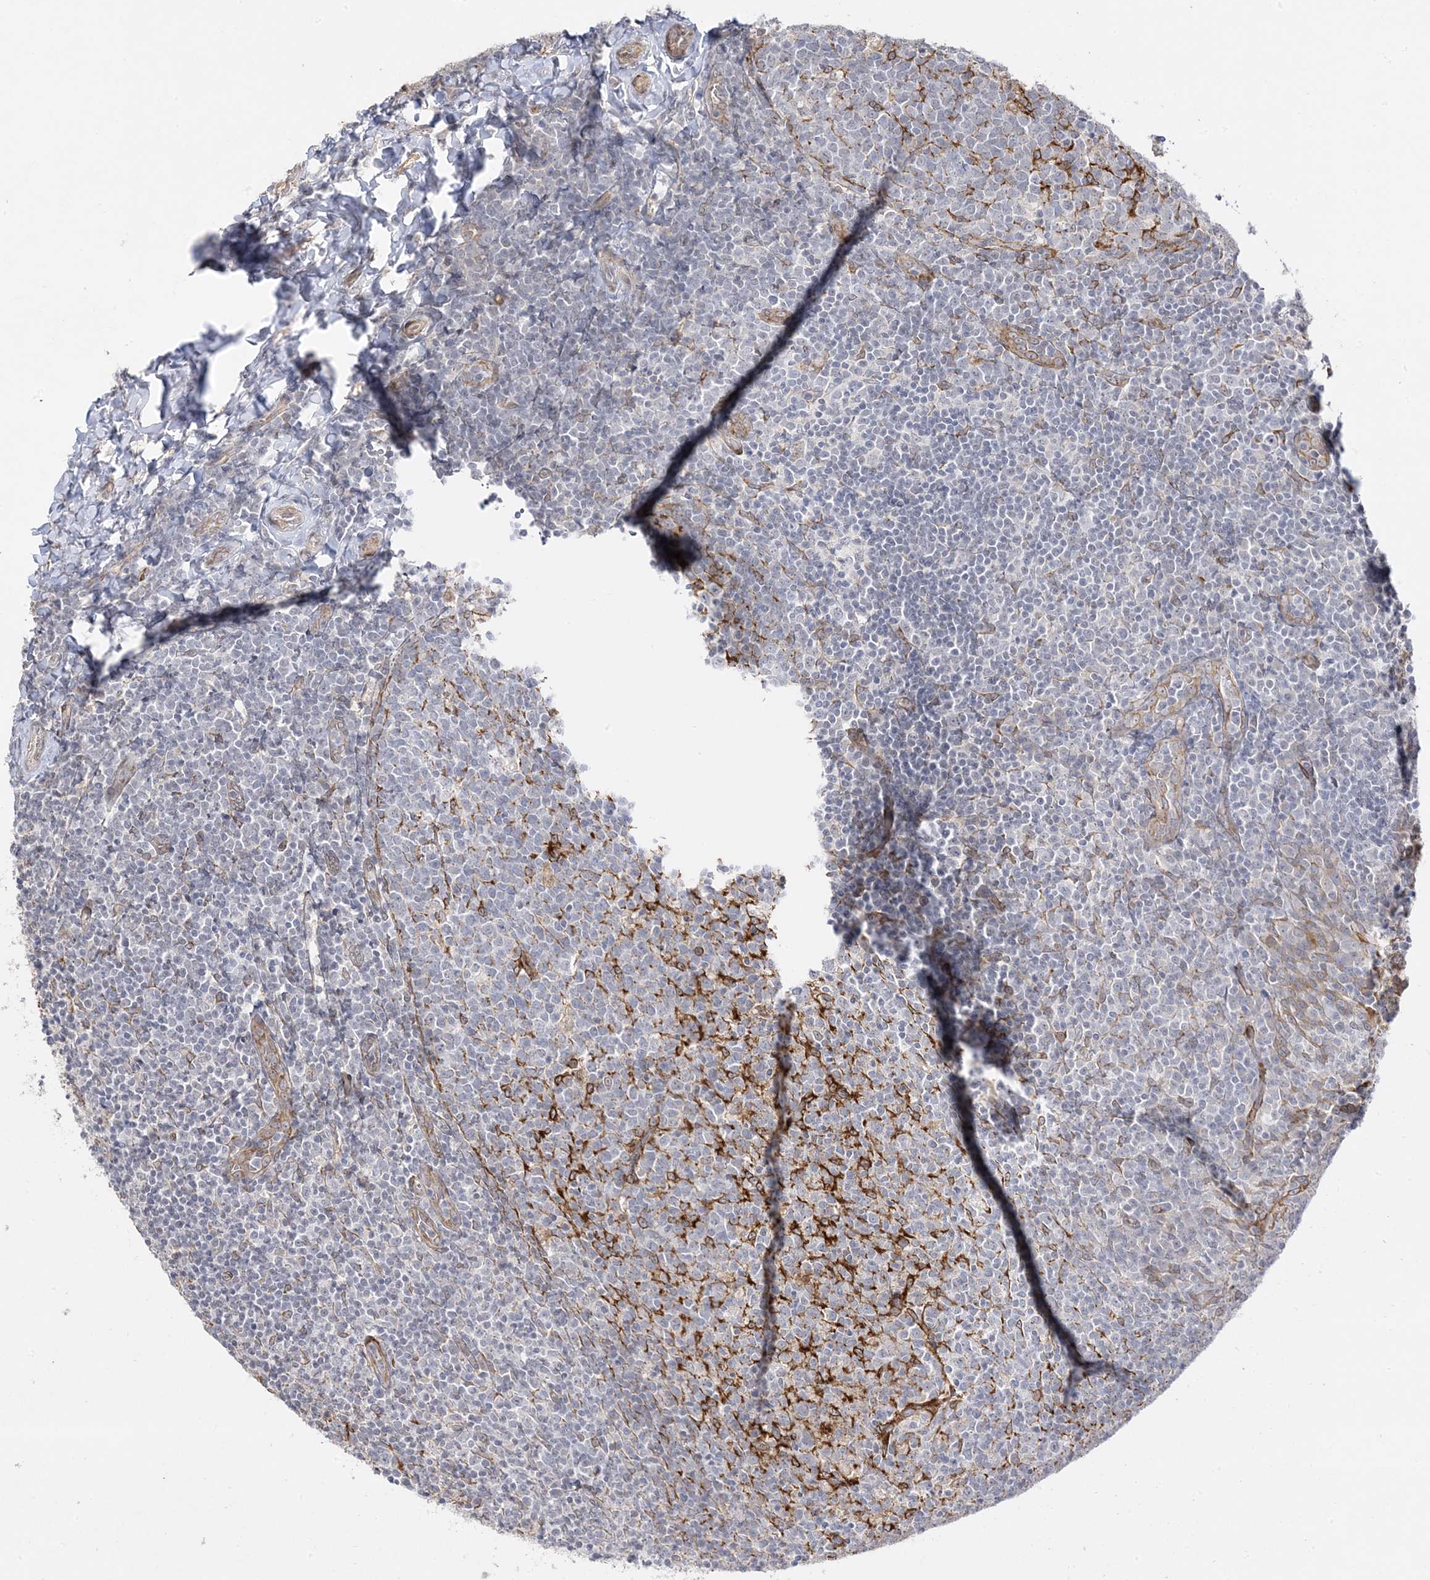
{"staining": {"intensity": "negative", "quantity": "none", "location": "none"}, "tissue": "tonsil", "cell_type": "Germinal center cells", "image_type": "normal", "snomed": [{"axis": "morphology", "description": "Normal tissue, NOS"}, {"axis": "topography", "description": "Tonsil"}], "caption": "High power microscopy photomicrograph of an immunohistochemistry (IHC) histopathology image of normal tonsil, revealing no significant positivity in germinal center cells.", "gene": "C2CD2", "patient": {"sex": "female", "age": 19}}